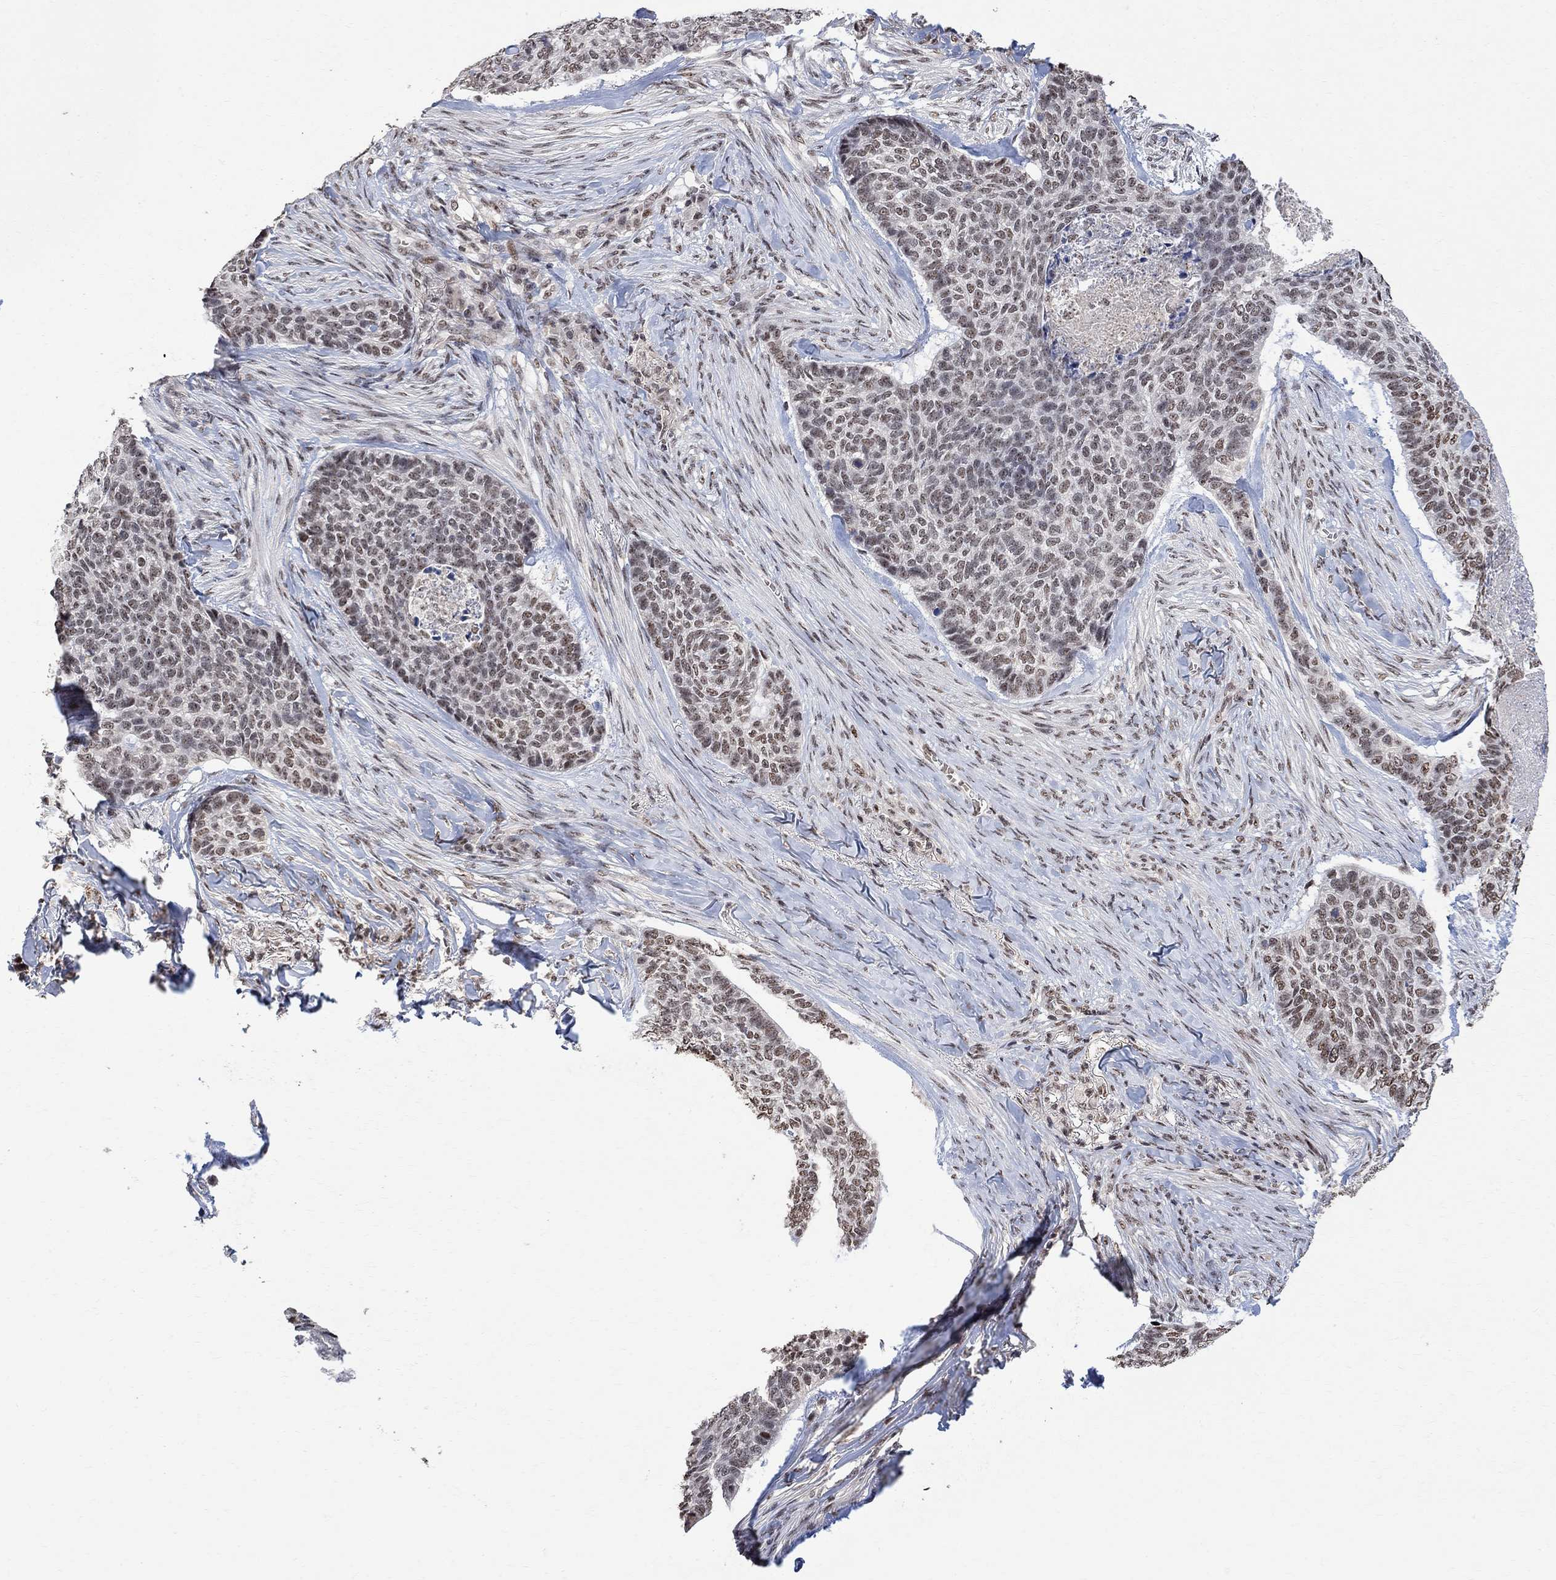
{"staining": {"intensity": "weak", "quantity": ">75%", "location": "nuclear"}, "tissue": "skin cancer", "cell_type": "Tumor cells", "image_type": "cancer", "snomed": [{"axis": "morphology", "description": "Basal cell carcinoma"}, {"axis": "topography", "description": "Skin"}], "caption": "Human skin cancer (basal cell carcinoma) stained with a protein marker demonstrates weak staining in tumor cells.", "gene": "E4F1", "patient": {"sex": "female", "age": 69}}